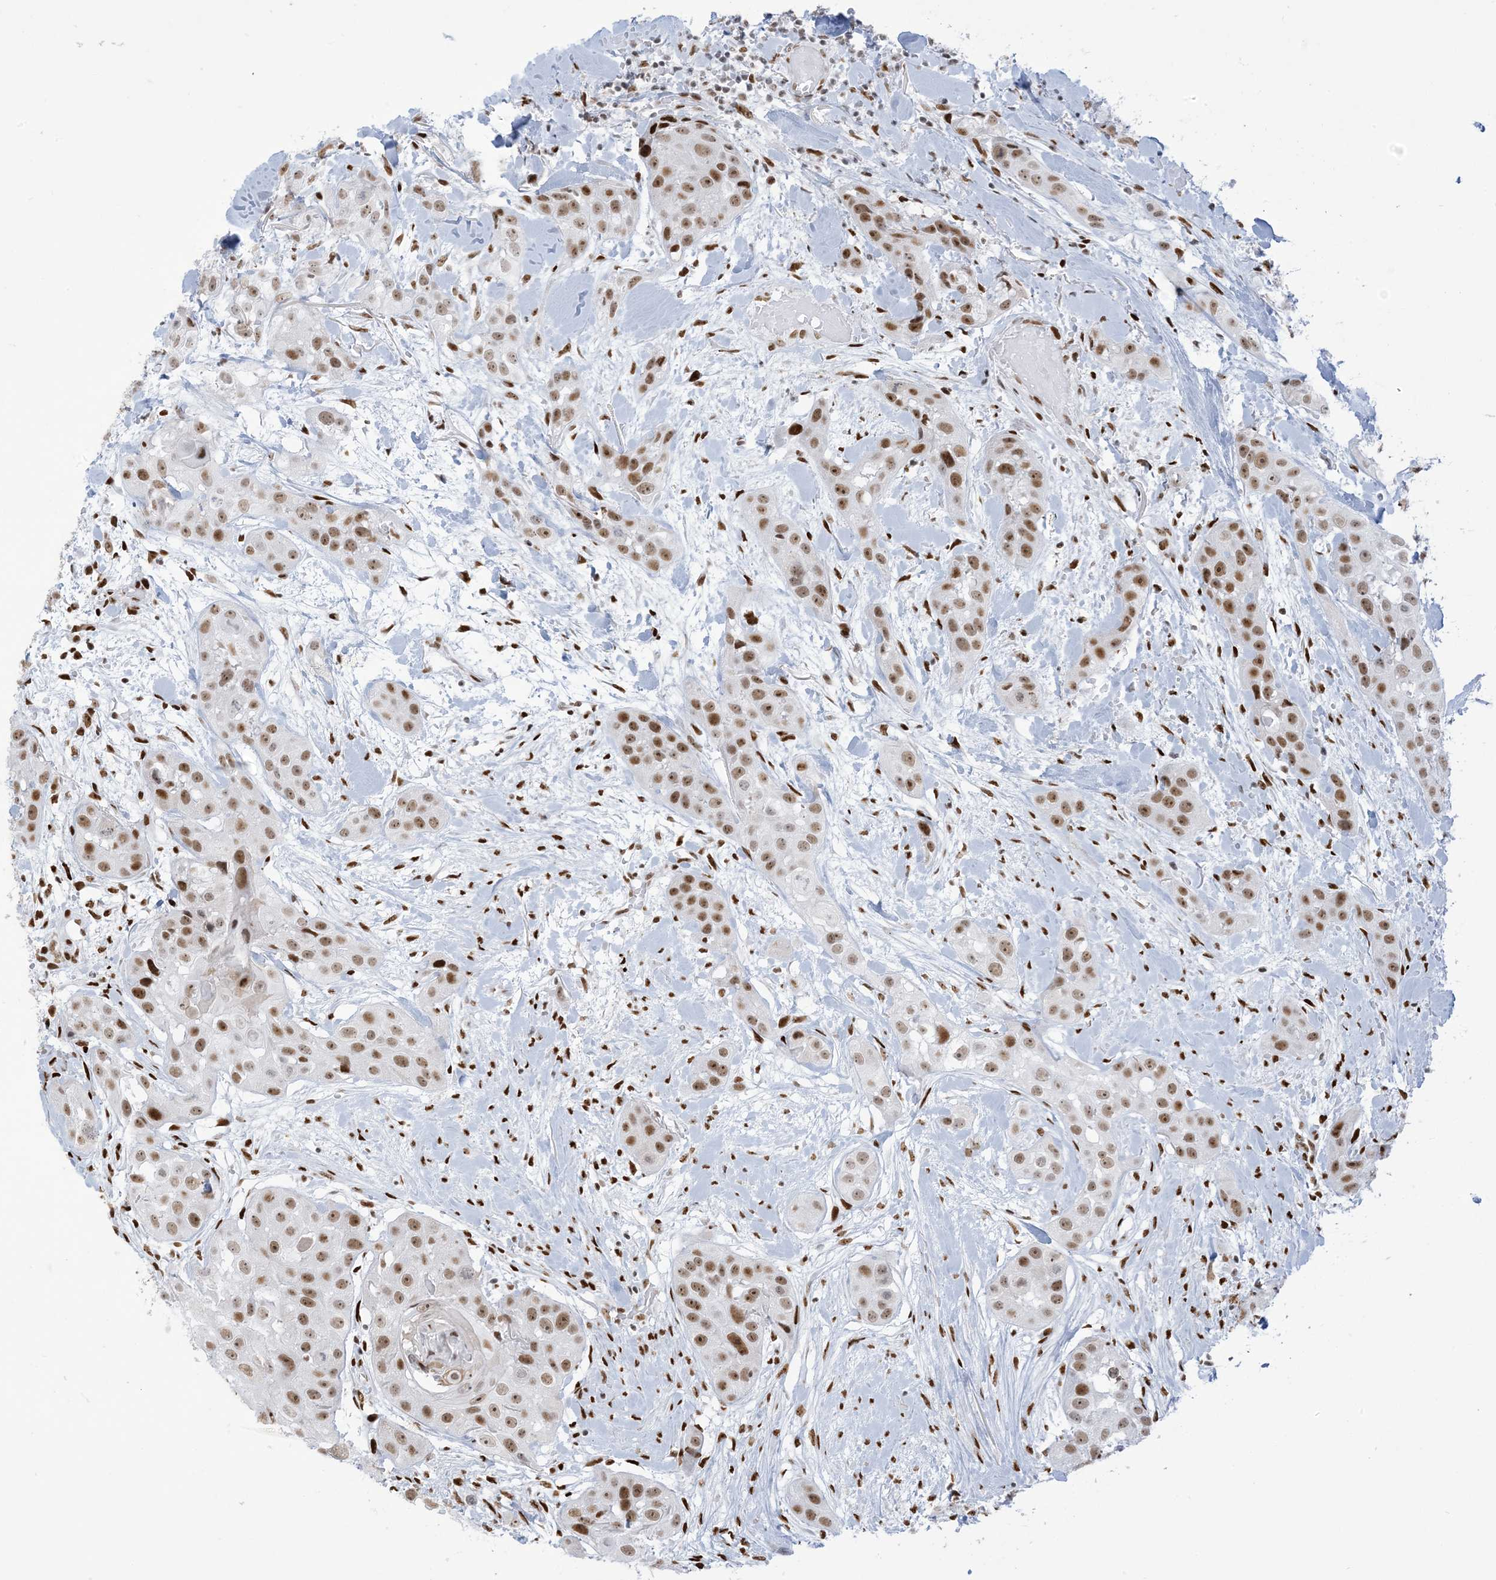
{"staining": {"intensity": "moderate", "quantity": ">75%", "location": "nuclear"}, "tissue": "head and neck cancer", "cell_type": "Tumor cells", "image_type": "cancer", "snomed": [{"axis": "morphology", "description": "Normal tissue, NOS"}, {"axis": "morphology", "description": "Squamous cell carcinoma, NOS"}, {"axis": "topography", "description": "Skeletal muscle"}, {"axis": "topography", "description": "Head-Neck"}], "caption": "Squamous cell carcinoma (head and neck) tissue reveals moderate nuclear positivity in approximately >75% of tumor cells", "gene": "STAG1", "patient": {"sex": "male", "age": 51}}